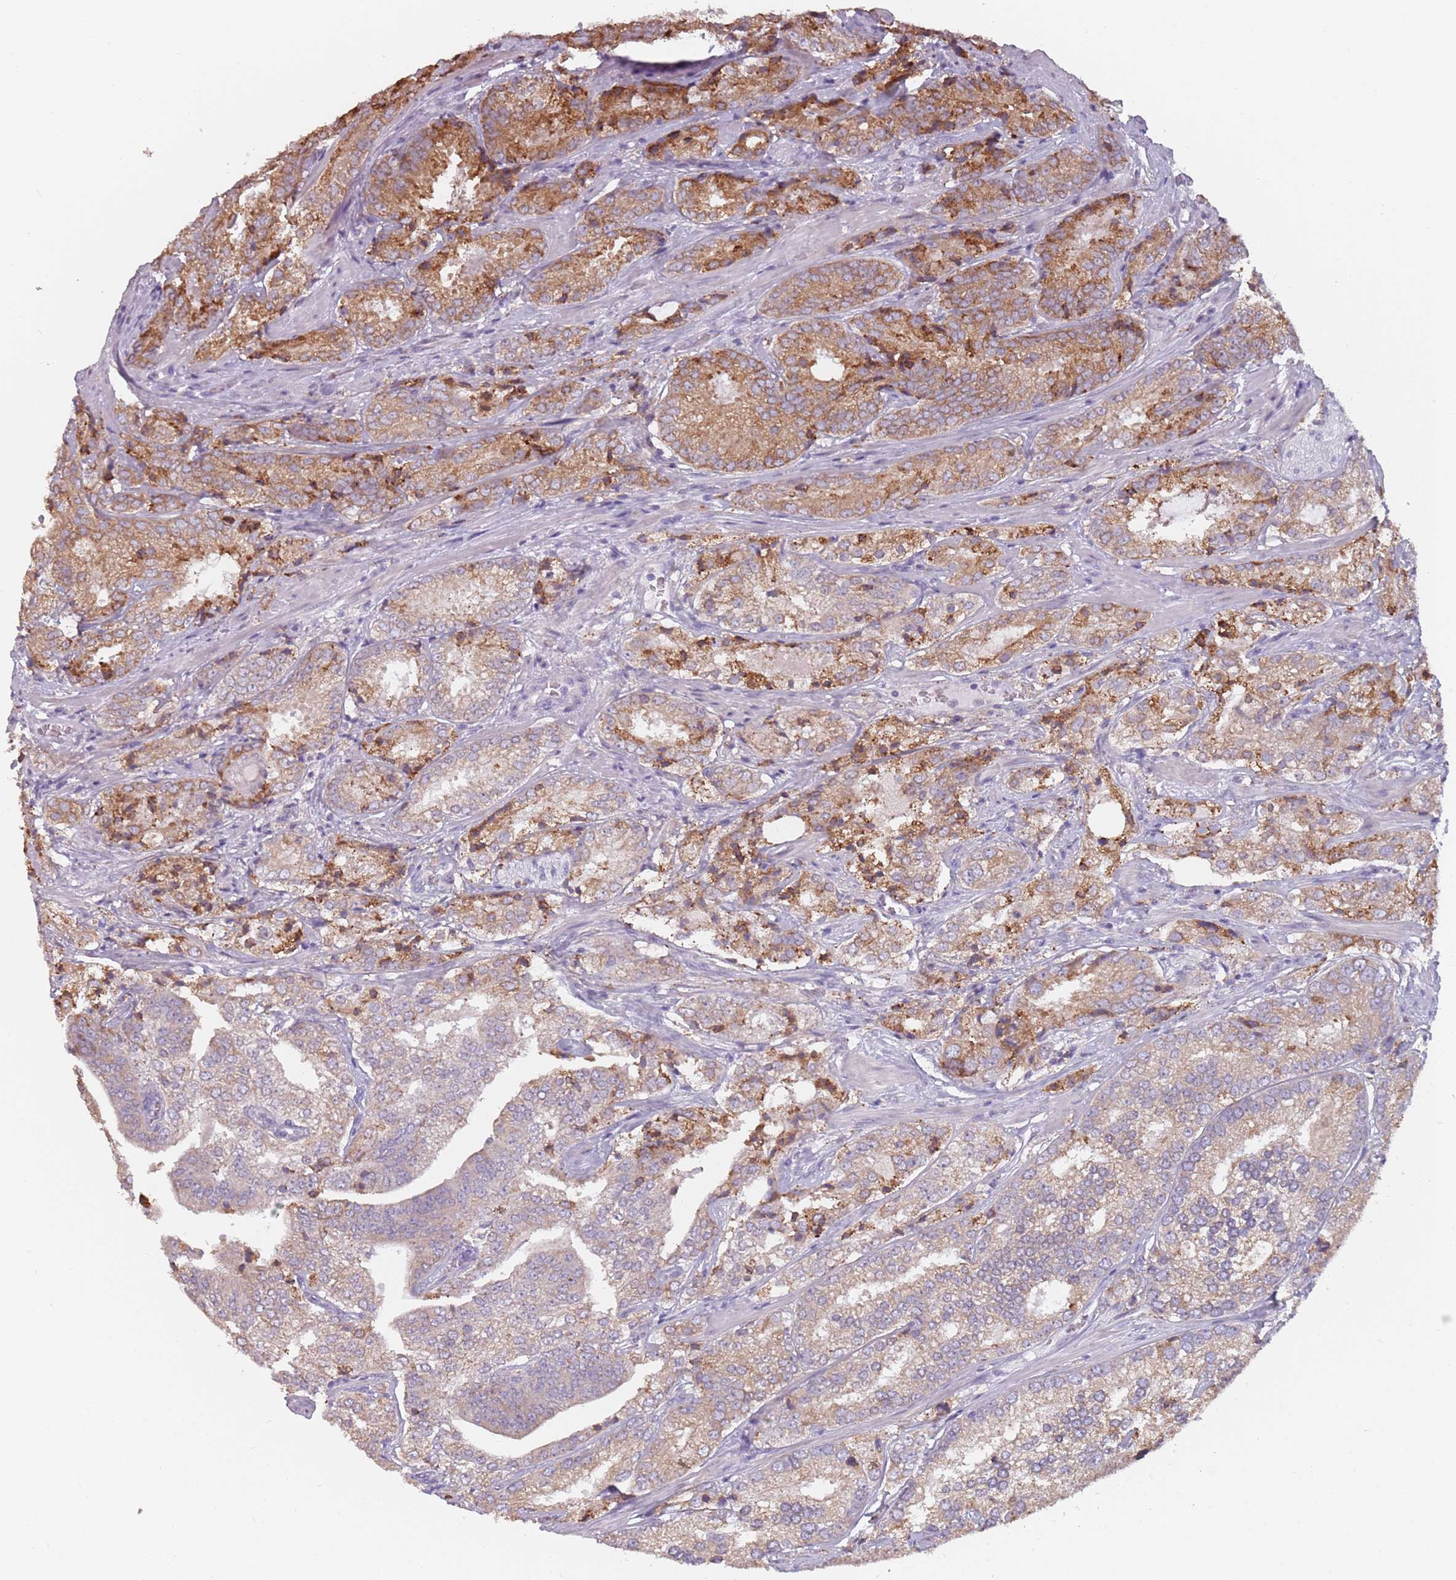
{"staining": {"intensity": "moderate", "quantity": ">75%", "location": "cytoplasmic/membranous"}, "tissue": "prostate cancer", "cell_type": "Tumor cells", "image_type": "cancer", "snomed": [{"axis": "morphology", "description": "Adenocarcinoma, High grade"}, {"axis": "topography", "description": "Prostate"}], "caption": "The image demonstrates immunohistochemical staining of prostate adenocarcinoma (high-grade). There is moderate cytoplasmic/membranous positivity is appreciated in about >75% of tumor cells. Using DAB (3,3'-diaminobenzidine) (brown) and hematoxylin (blue) stains, captured at high magnification using brightfield microscopy.", "gene": "RPS9", "patient": {"sex": "male", "age": 63}}